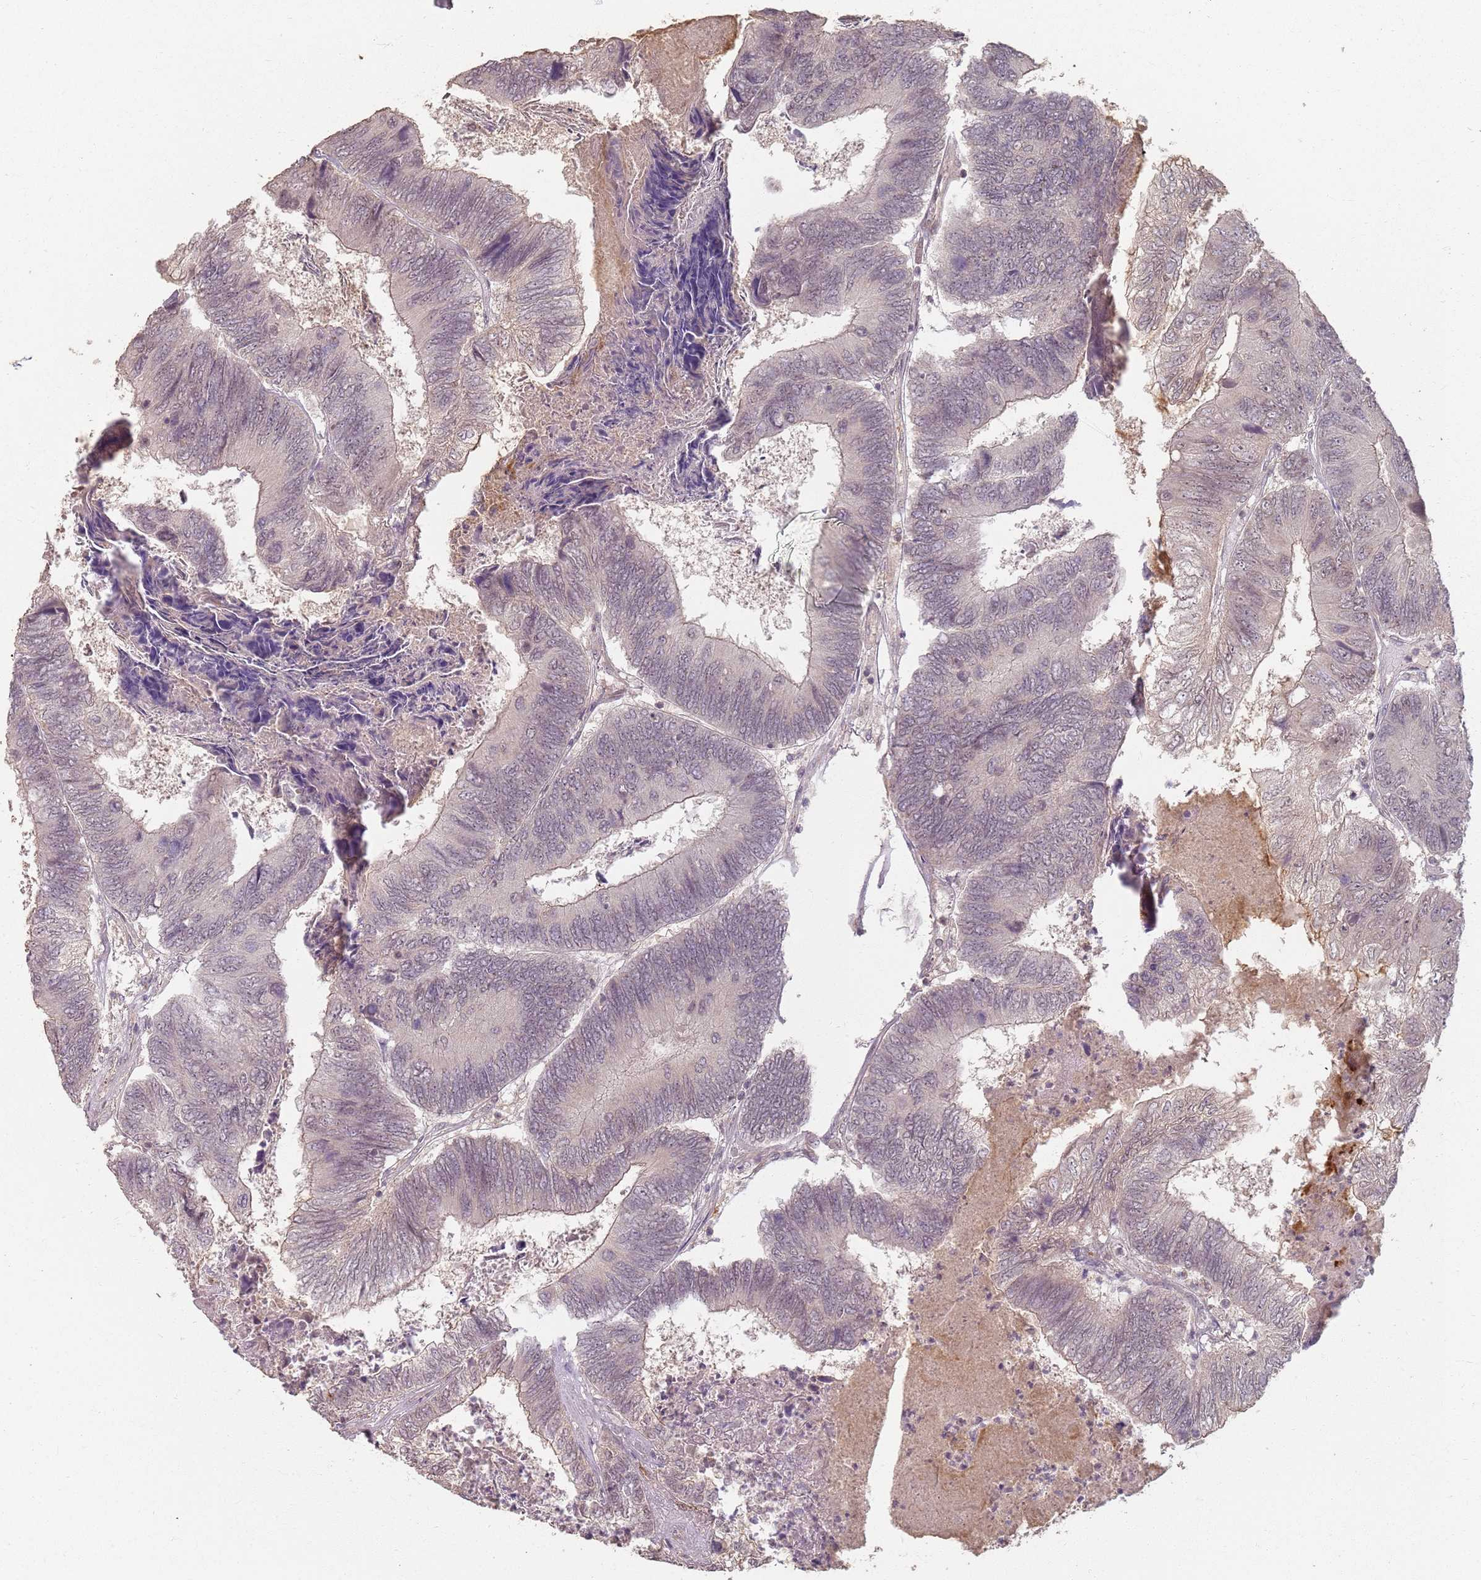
{"staining": {"intensity": "negative", "quantity": "none", "location": "none"}, "tissue": "colorectal cancer", "cell_type": "Tumor cells", "image_type": "cancer", "snomed": [{"axis": "morphology", "description": "Adenocarcinoma, NOS"}, {"axis": "topography", "description": "Colon"}], "caption": "Micrograph shows no protein expression in tumor cells of adenocarcinoma (colorectal) tissue.", "gene": "CCDC168", "patient": {"sex": "female", "age": 67}}